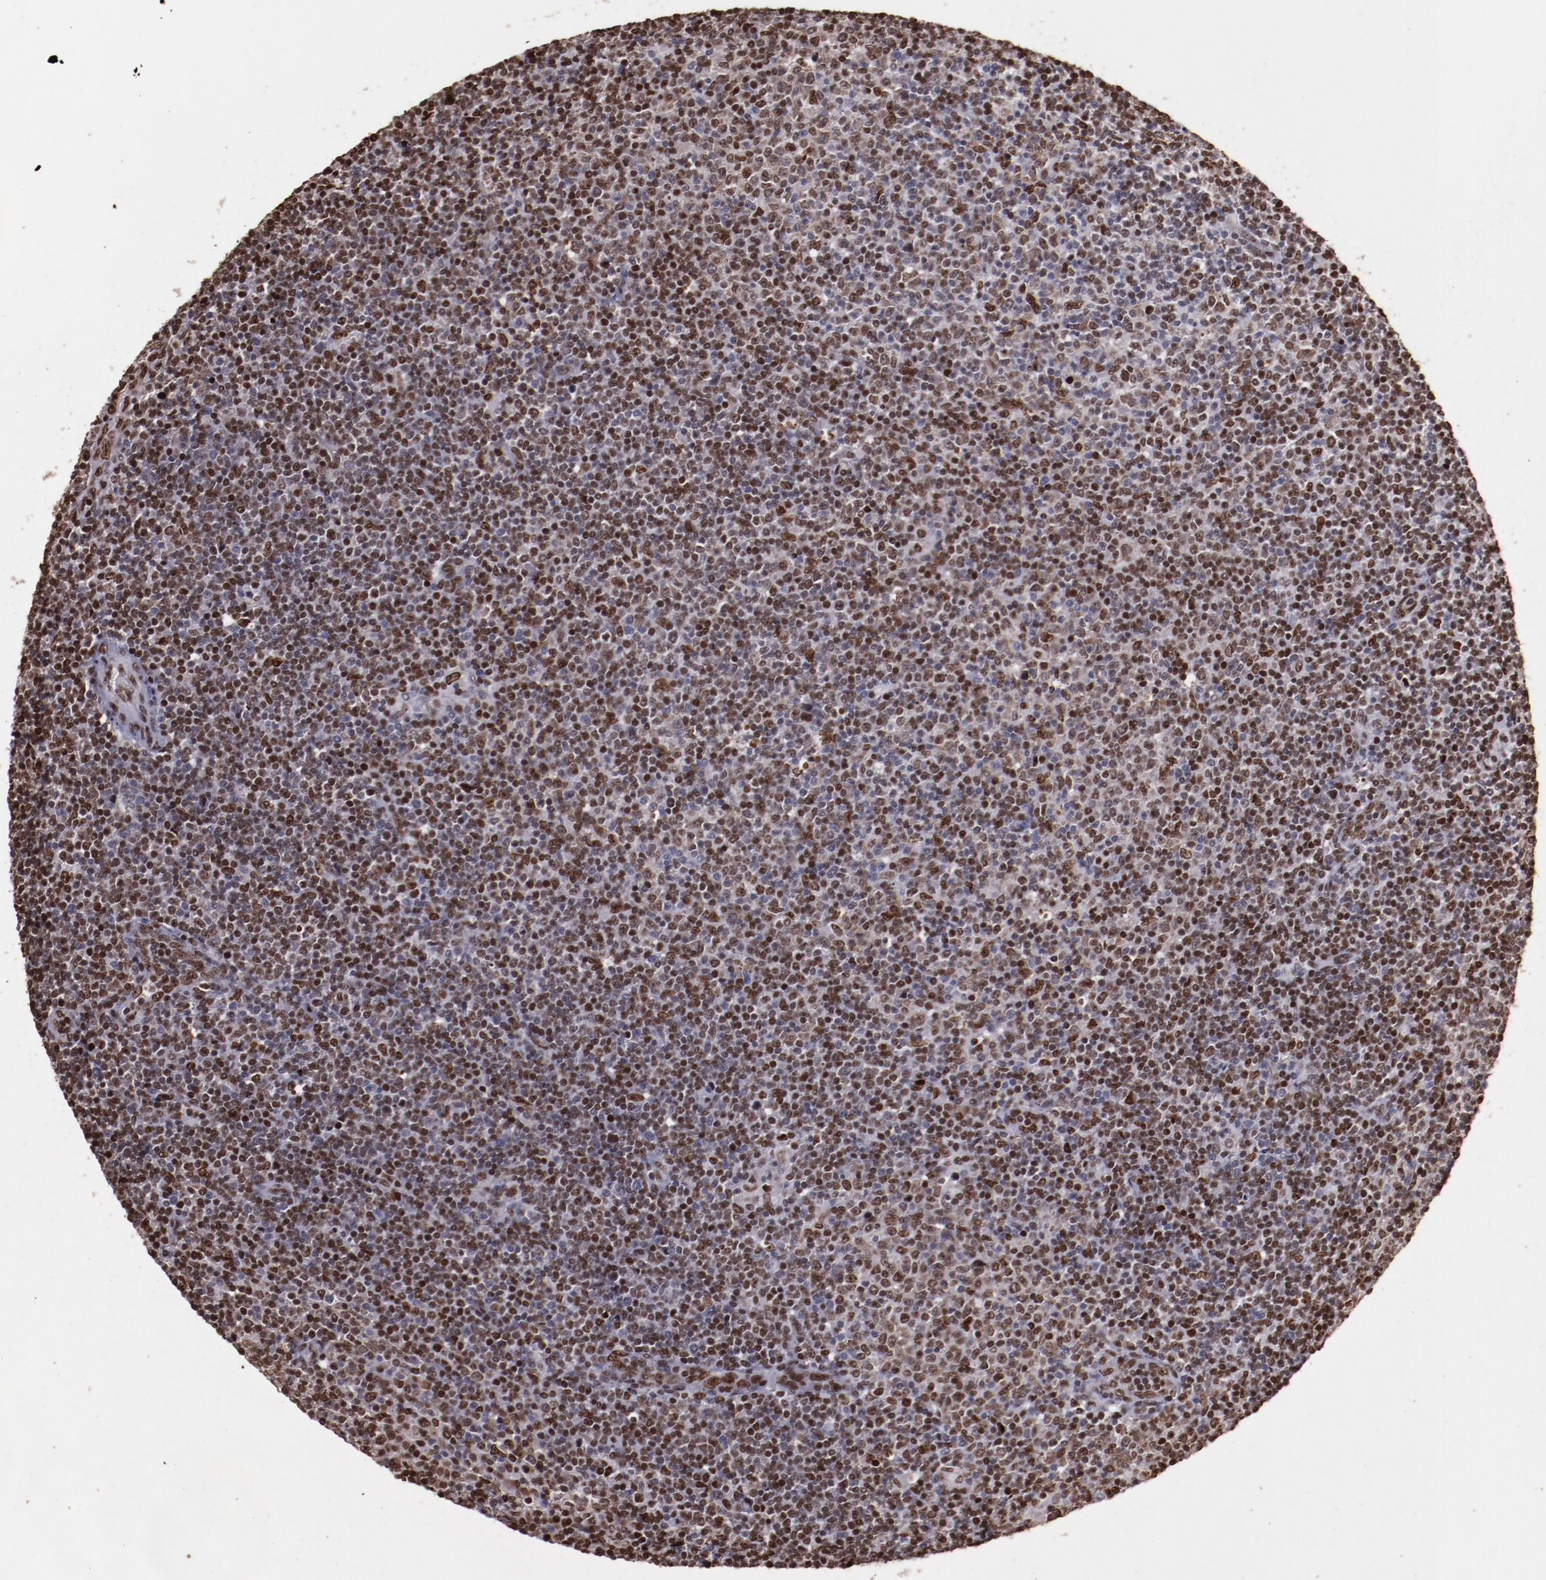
{"staining": {"intensity": "moderate", "quantity": "25%-75%", "location": "nuclear"}, "tissue": "lymphoma", "cell_type": "Tumor cells", "image_type": "cancer", "snomed": [{"axis": "morphology", "description": "Malignant lymphoma, non-Hodgkin's type, Low grade"}, {"axis": "topography", "description": "Lymph node"}], "caption": "Protein staining exhibits moderate nuclear expression in approximately 25%-75% of tumor cells in lymphoma. (Brightfield microscopy of DAB IHC at high magnification).", "gene": "APEX1", "patient": {"sex": "male", "age": 70}}